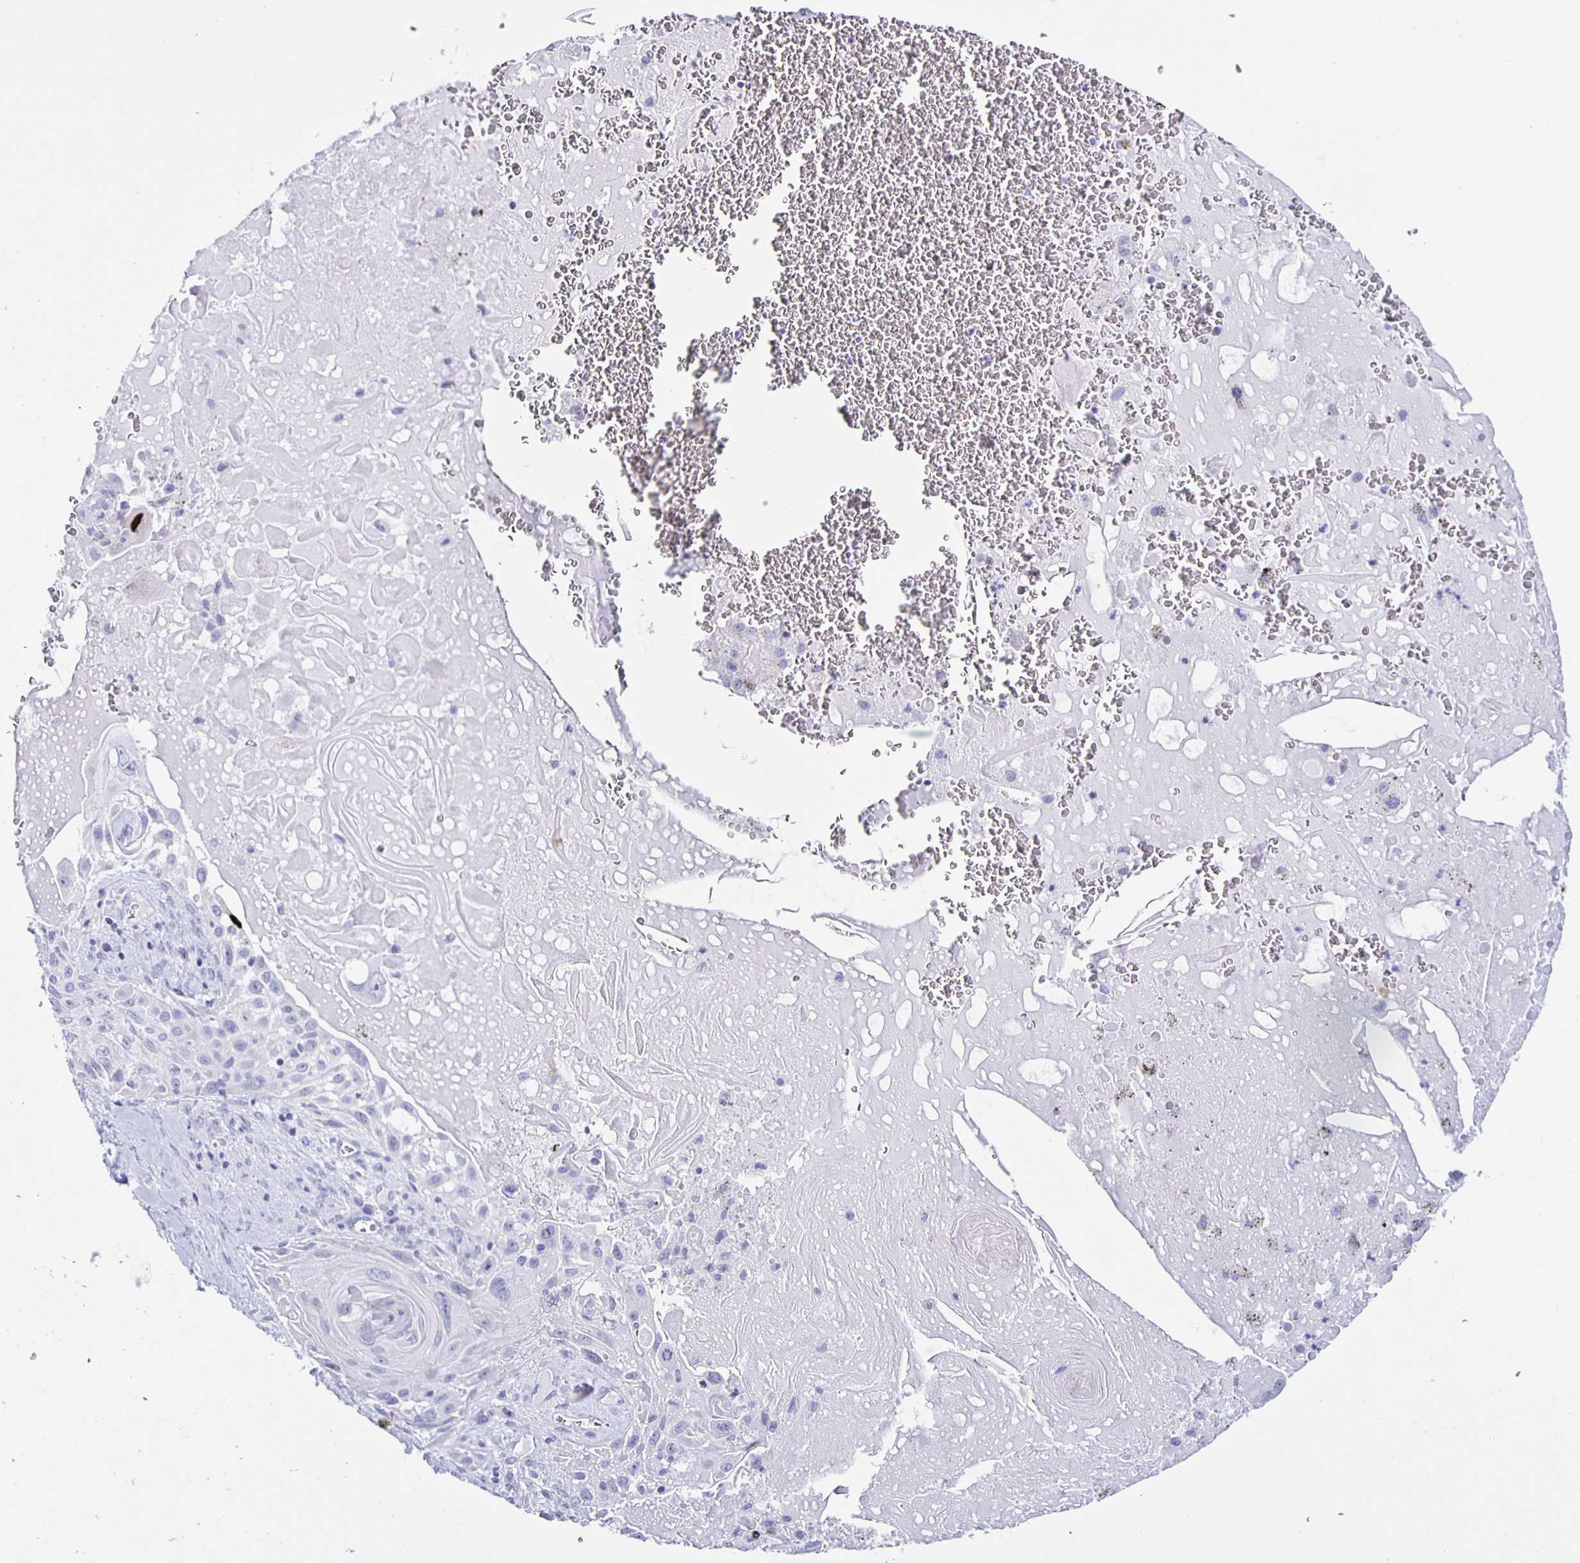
{"staining": {"intensity": "negative", "quantity": "none", "location": "none"}, "tissue": "lung cancer", "cell_type": "Tumor cells", "image_type": "cancer", "snomed": [{"axis": "morphology", "description": "Squamous cell carcinoma, NOS"}, {"axis": "topography", "description": "Lung"}], "caption": "Tumor cells show no significant protein staining in squamous cell carcinoma (lung). (Immunohistochemistry, brightfield microscopy, high magnification).", "gene": "AQP6", "patient": {"sex": "male", "age": 79}}